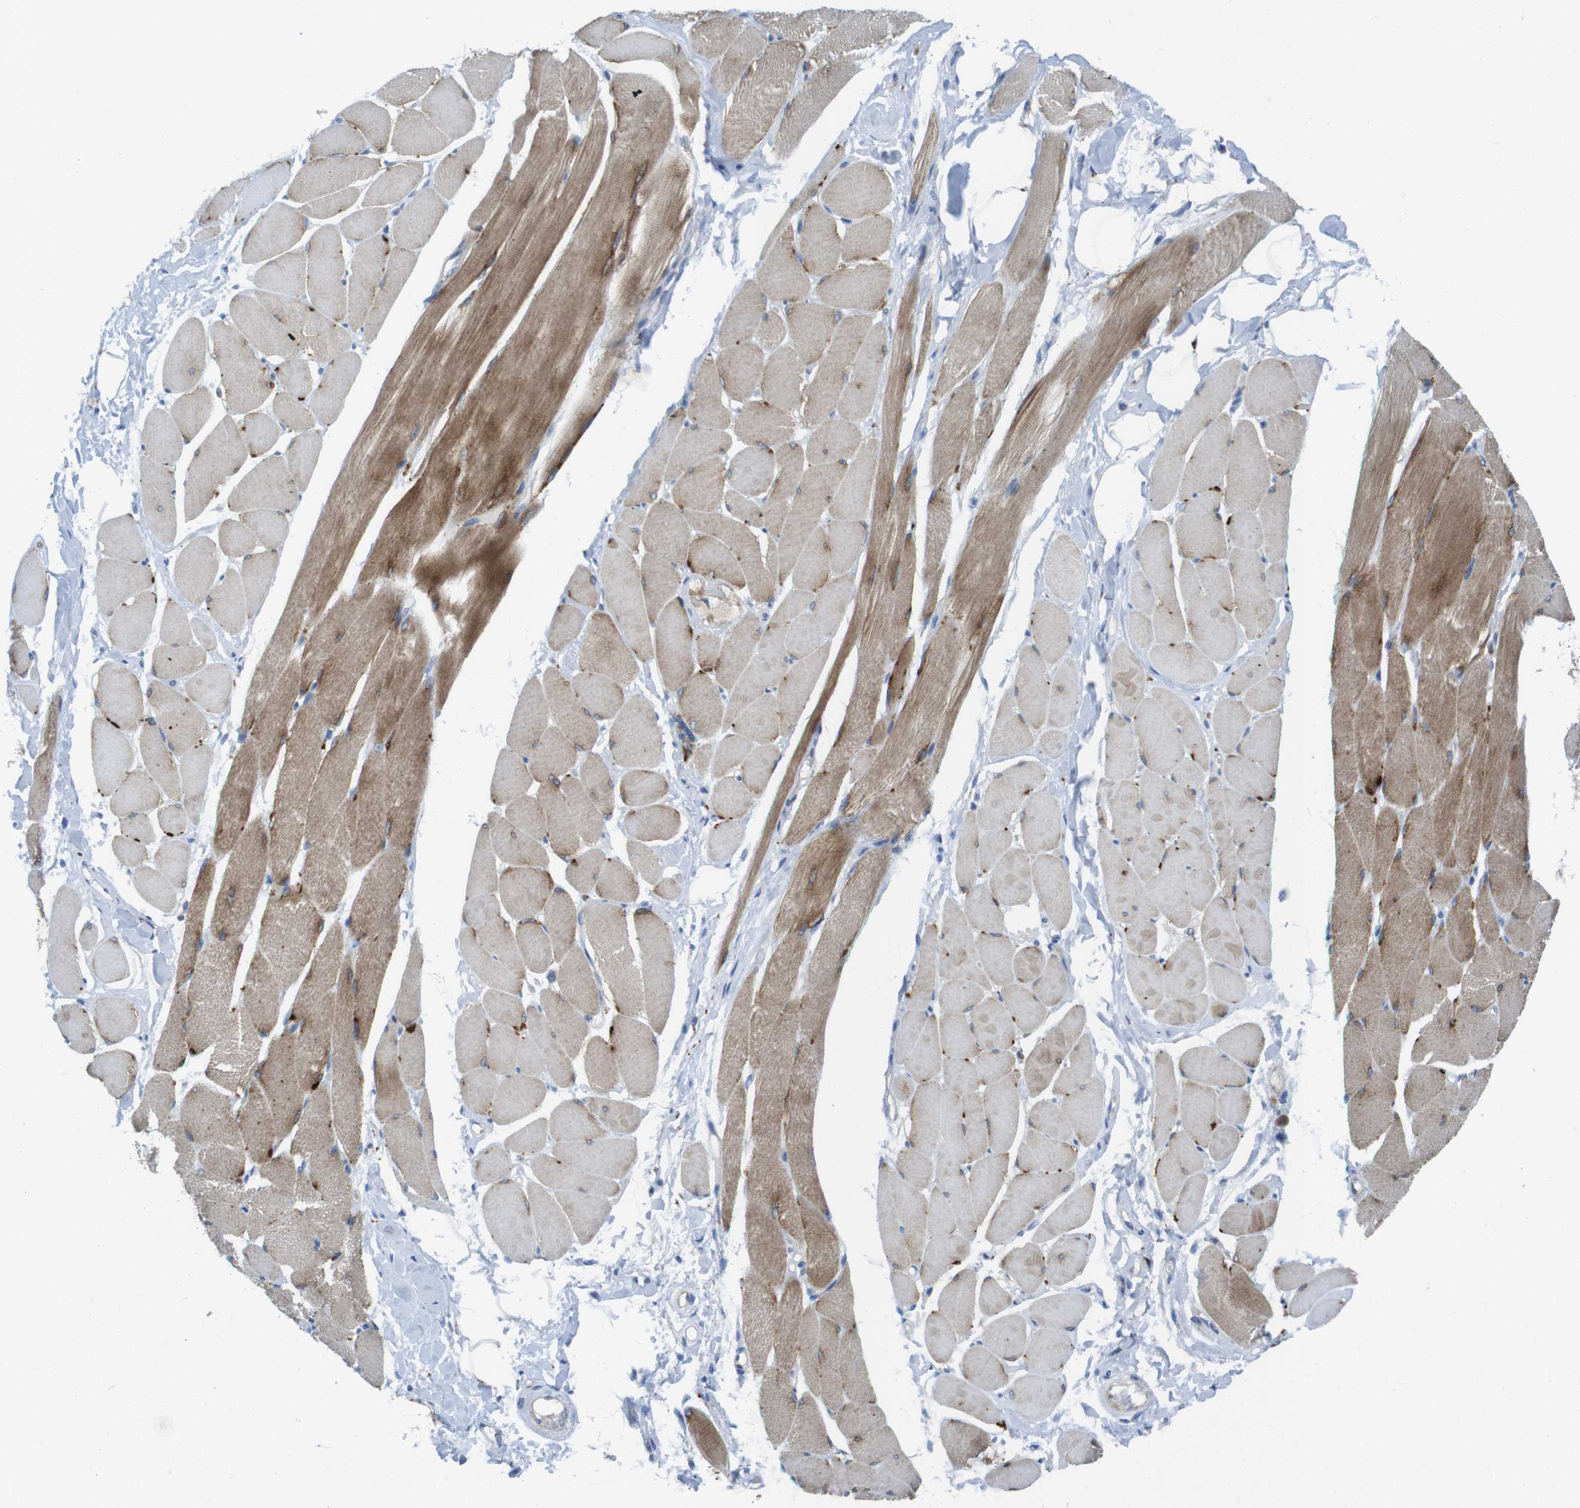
{"staining": {"intensity": "moderate", "quantity": ">75%", "location": "cytoplasmic/membranous"}, "tissue": "skeletal muscle", "cell_type": "Myocytes", "image_type": "normal", "snomed": [{"axis": "morphology", "description": "Normal tissue, NOS"}, {"axis": "topography", "description": "Skeletal muscle"}, {"axis": "topography", "description": "Peripheral nerve tissue"}], "caption": "Protein analysis of benign skeletal muscle exhibits moderate cytoplasmic/membranous expression in about >75% of myocytes.", "gene": "TMEM234", "patient": {"sex": "female", "age": 84}}